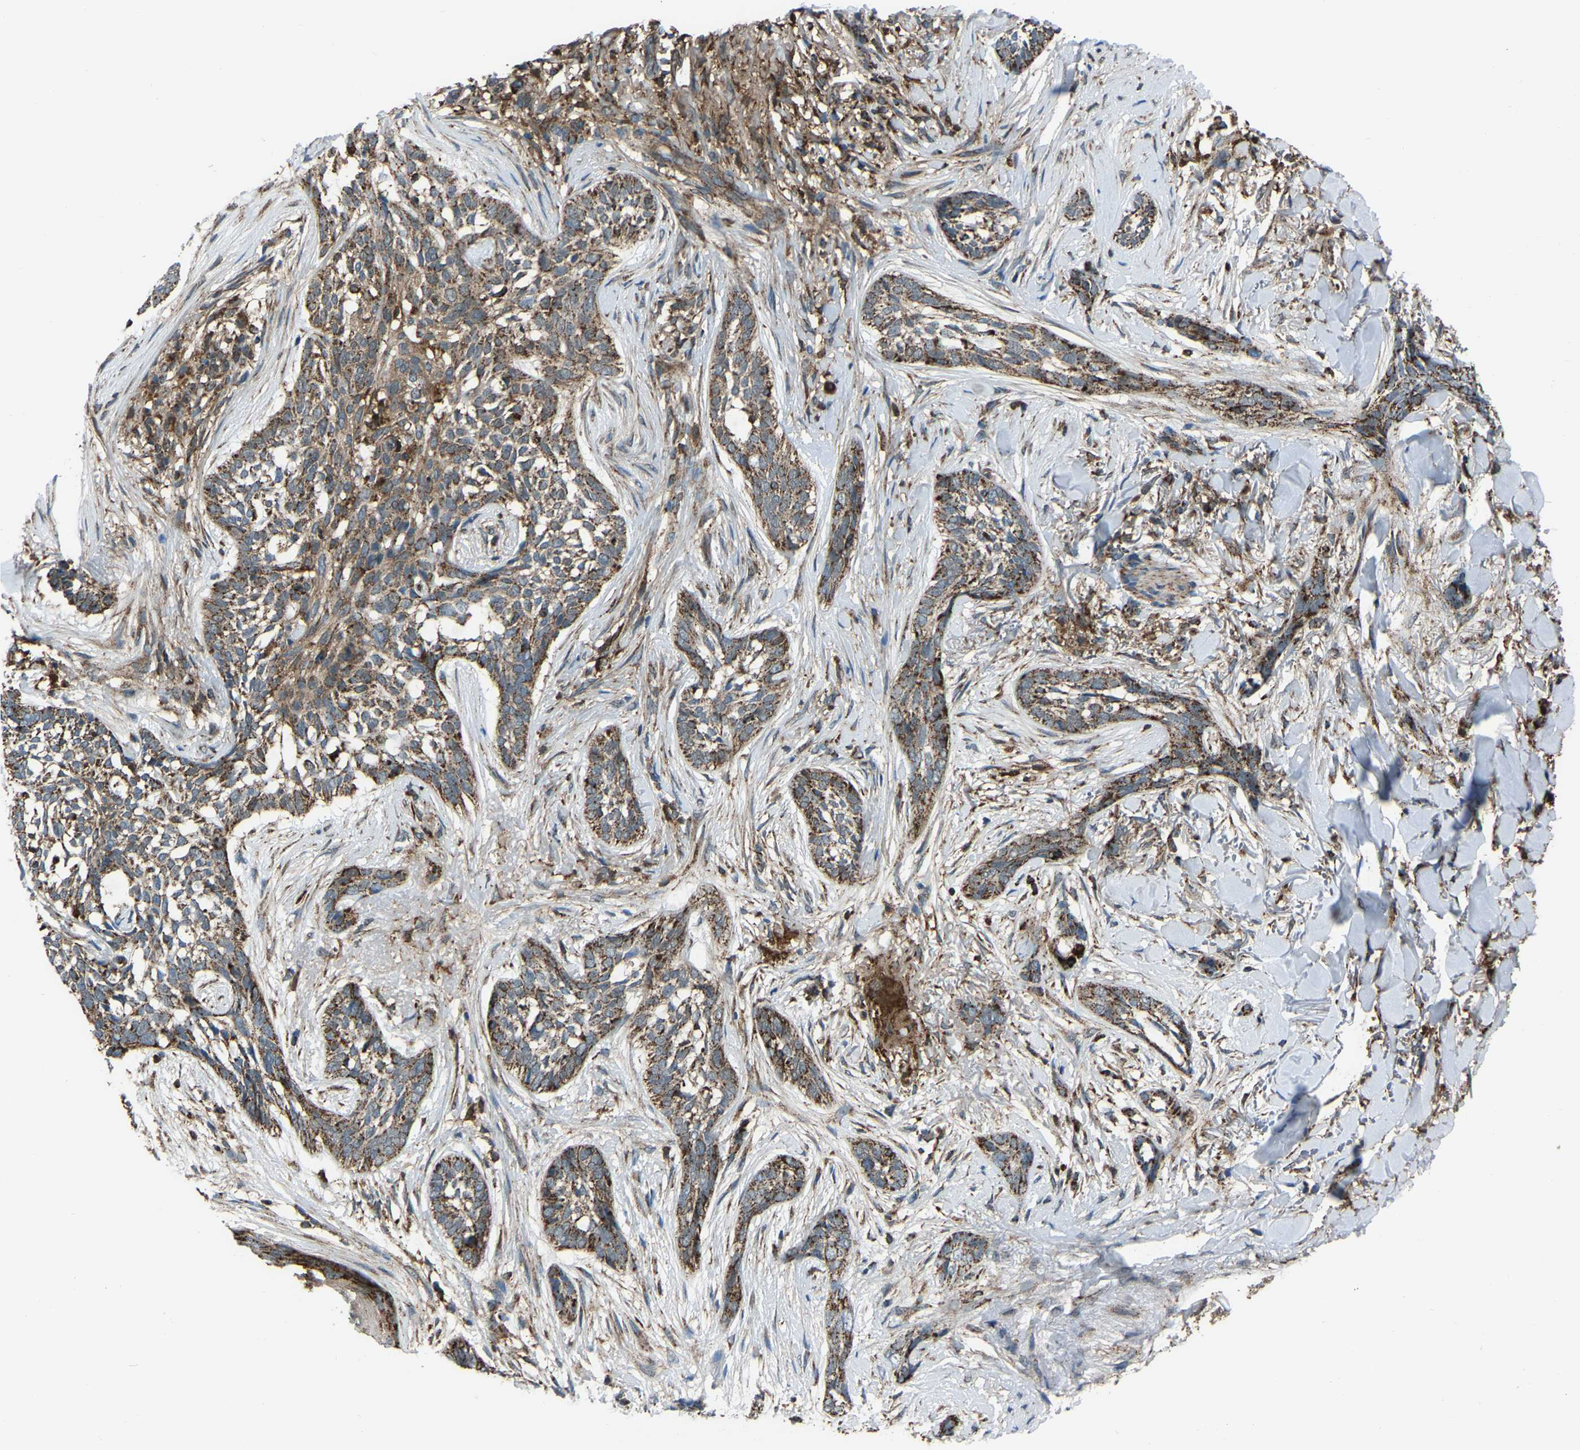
{"staining": {"intensity": "moderate", "quantity": ">75%", "location": "cytoplasmic/membranous"}, "tissue": "skin cancer", "cell_type": "Tumor cells", "image_type": "cancer", "snomed": [{"axis": "morphology", "description": "Basal cell carcinoma"}, {"axis": "topography", "description": "Skin"}], "caption": "Human skin cancer (basal cell carcinoma) stained with a protein marker reveals moderate staining in tumor cells.", "gene": "AKR1A1", "patient": {"sex": "female", "age": 88}}